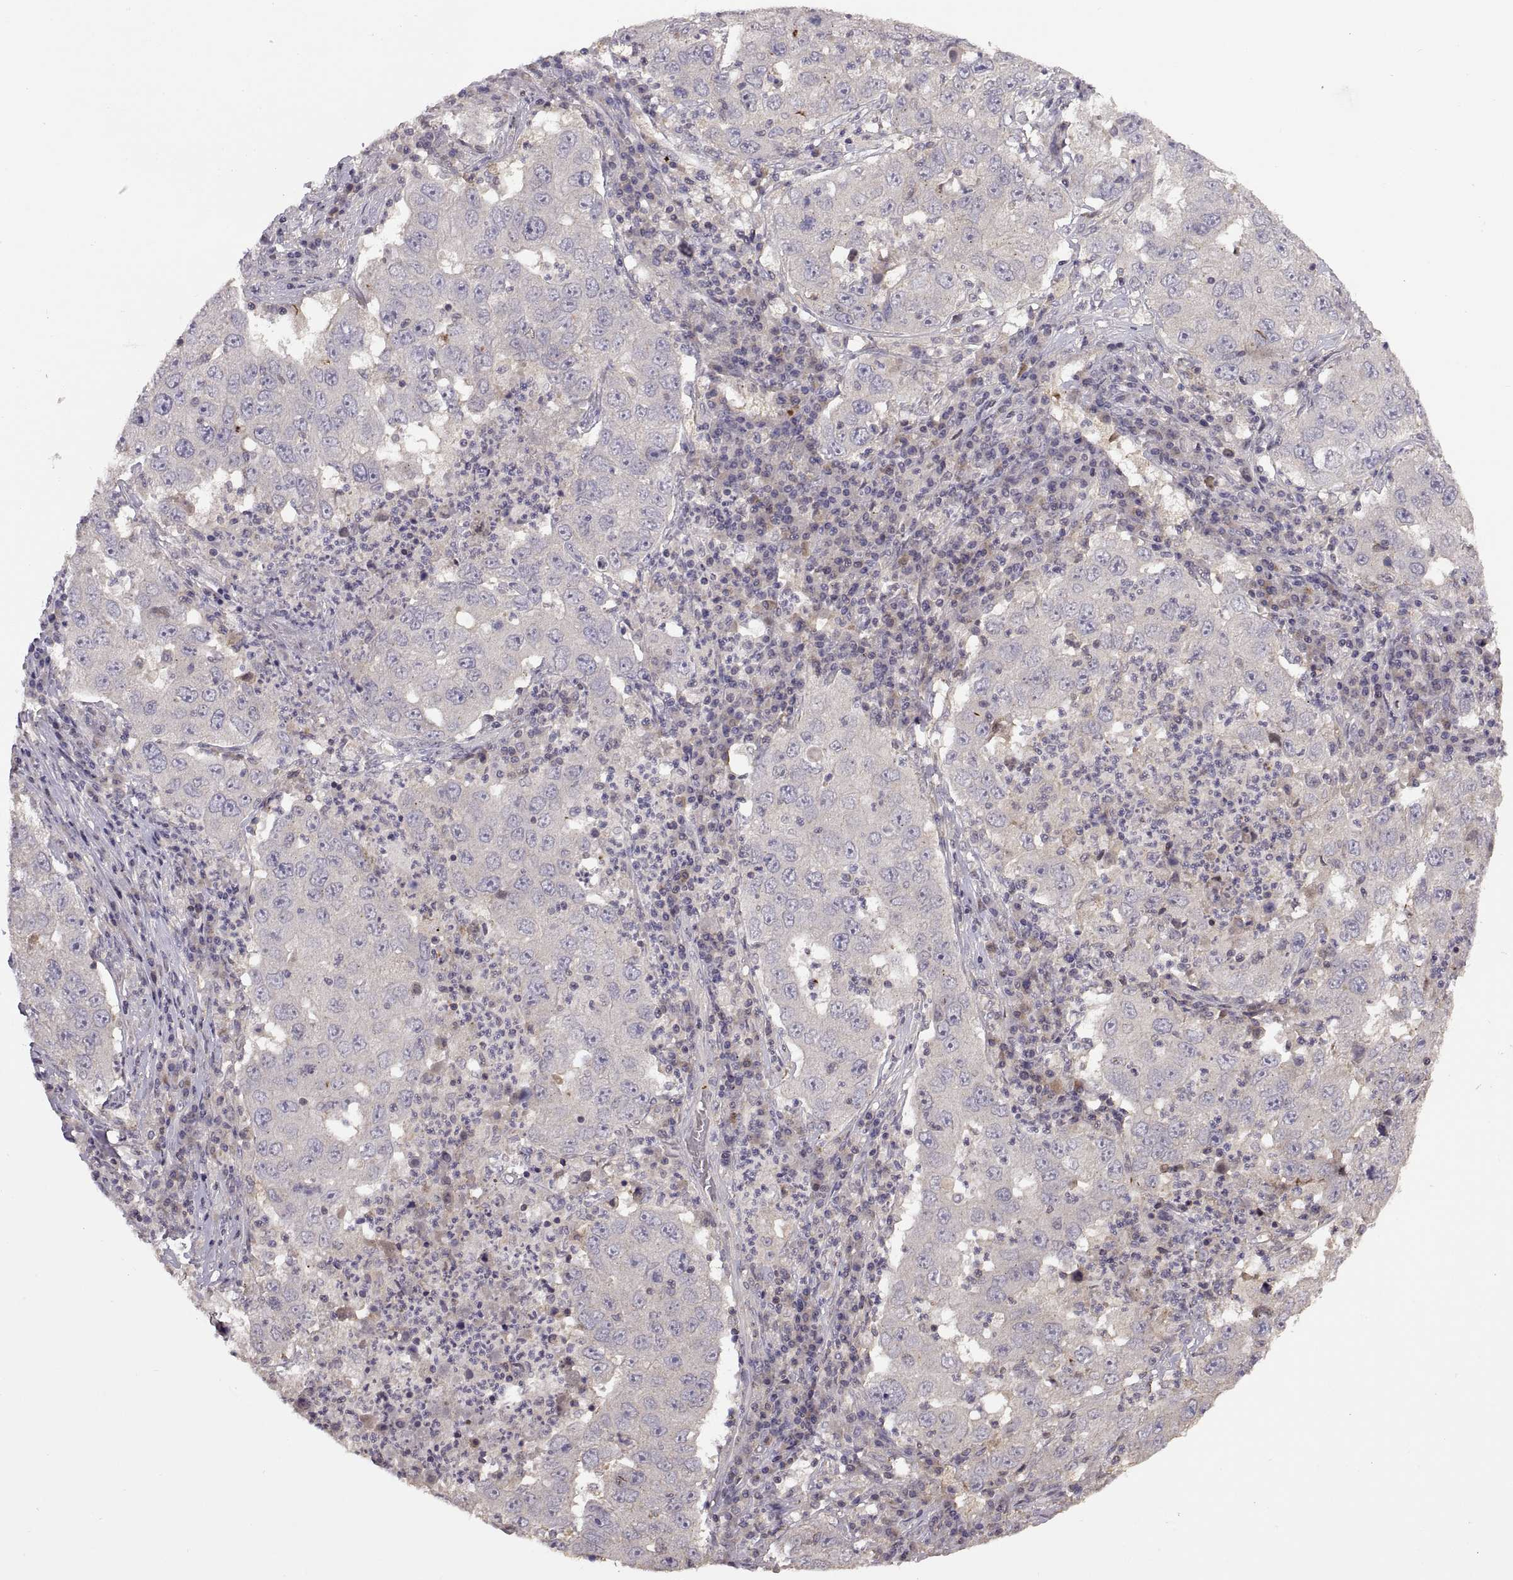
{"staining": {"intensity": "negative", "quantity": "none", "location": "none"}, "tissue": "lung cancer", "cell_type": "Tumor cells", "image_type": "cancer", "snomed": [{"axis": "morphology", "description": "Adenocarcinoma, NOS"}, {"axis": "topography", "description": "Lung"}], "caption": "This is an immunohistochemistry (IHC) micrograph of lung adenocarcinoma. There is no positivity in tumor cells.", "gene": "NMNAT2", "patient": {"sex": "male", "age": 73}}